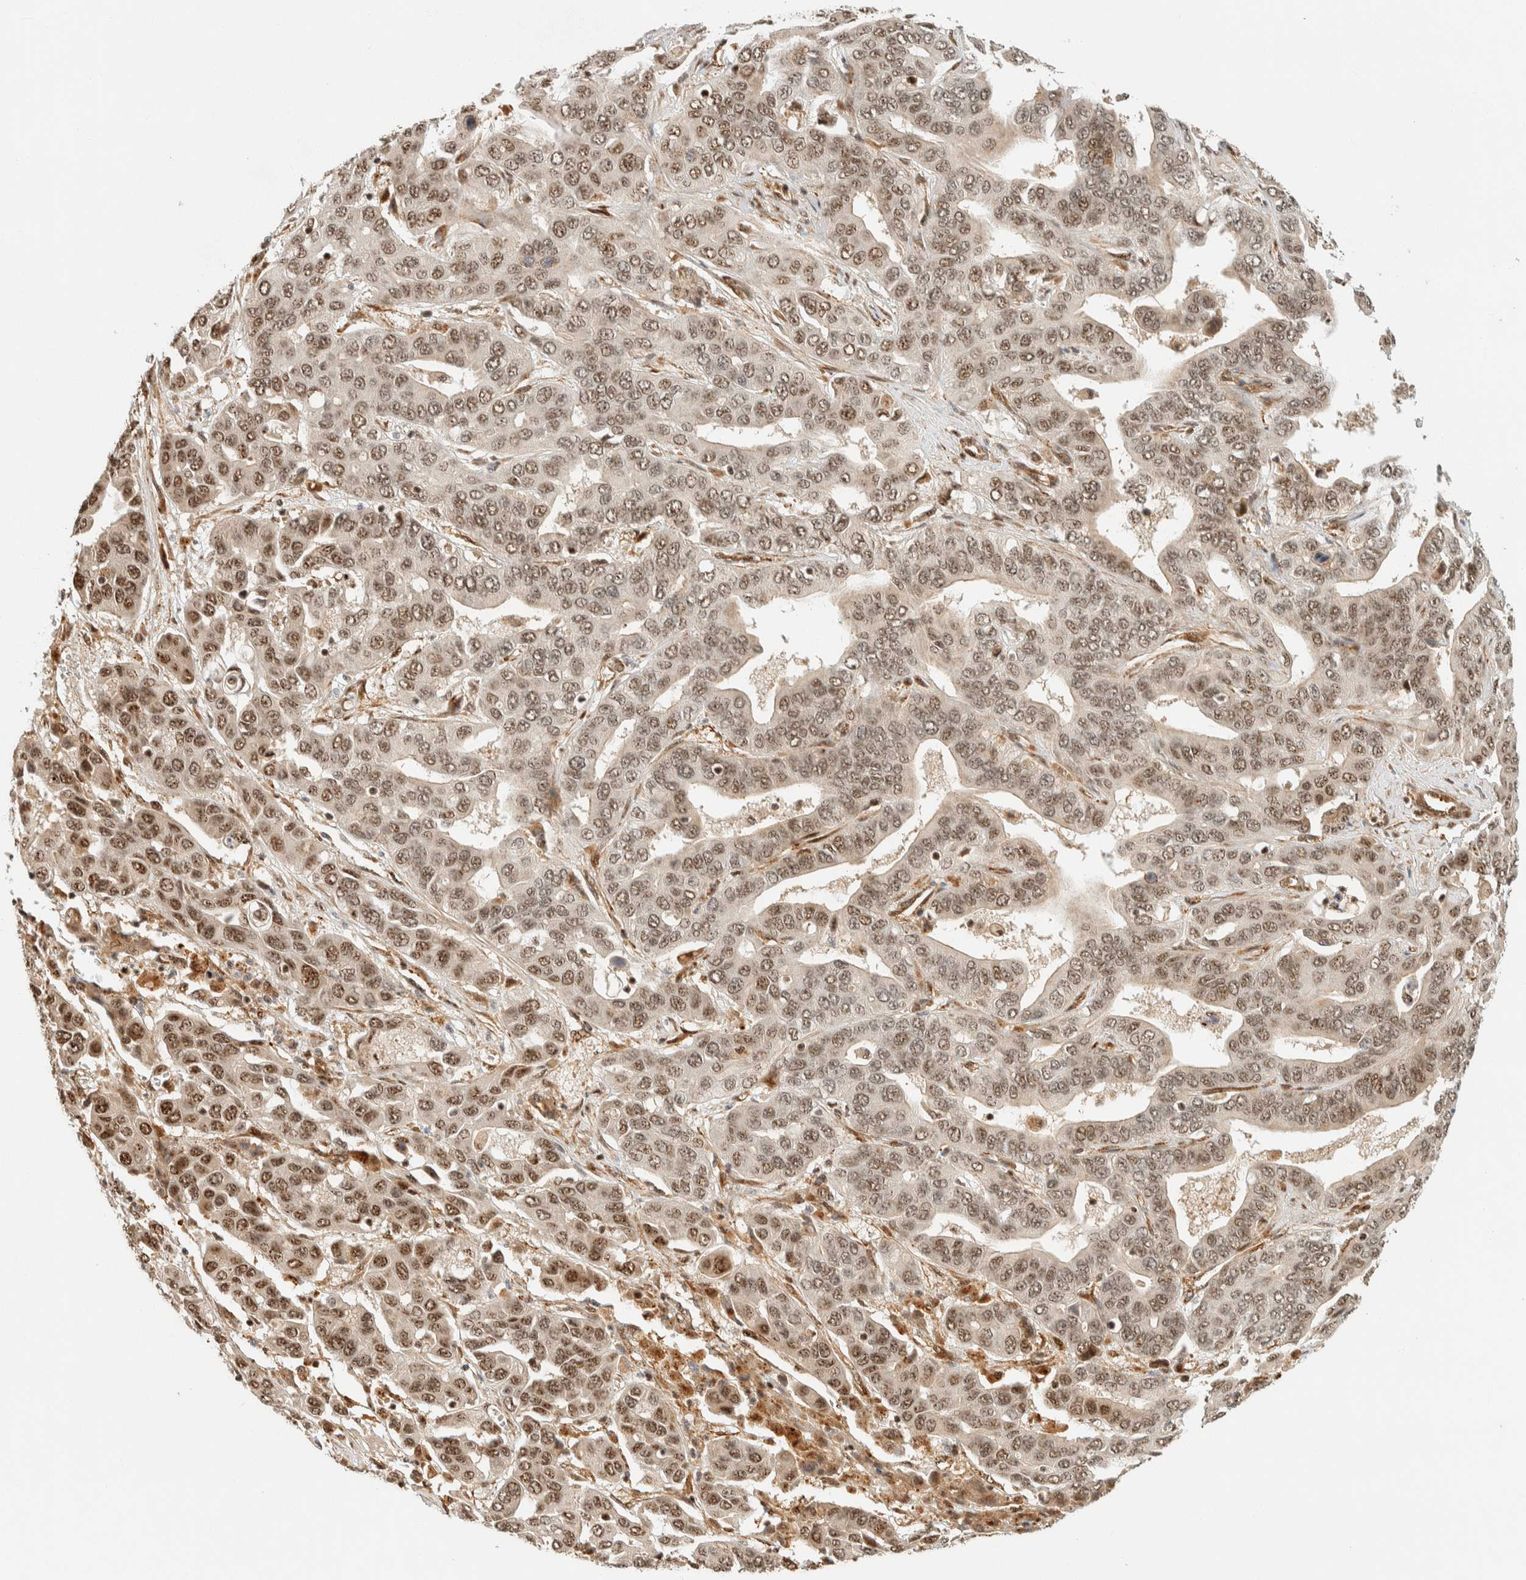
{"staining": {"intensity": "moderate", "quantity": ">75%", "location": "nuclear"}, "tissue": "liver cancer", "cell_type": "Tumor cells", "image_type": "cancer", "snomed": [{"axis": "morphology", "description": "Cholangiocarcinoma"}, {"axis": "topography", "description": "Liver"}], "caption": "Liver cancer (cholangiocarcinoma) stained for a protein shows moderate nuclear positivity in tumor cells. The protein of interest is stained brown, and the nuclei are stained in blue (DAB (3,3'-diaminobenzidine) IHC with brightfield microscopy, high magnification).", "gene": "SIK1", "patient": {"sex": "female", "age": 52}}